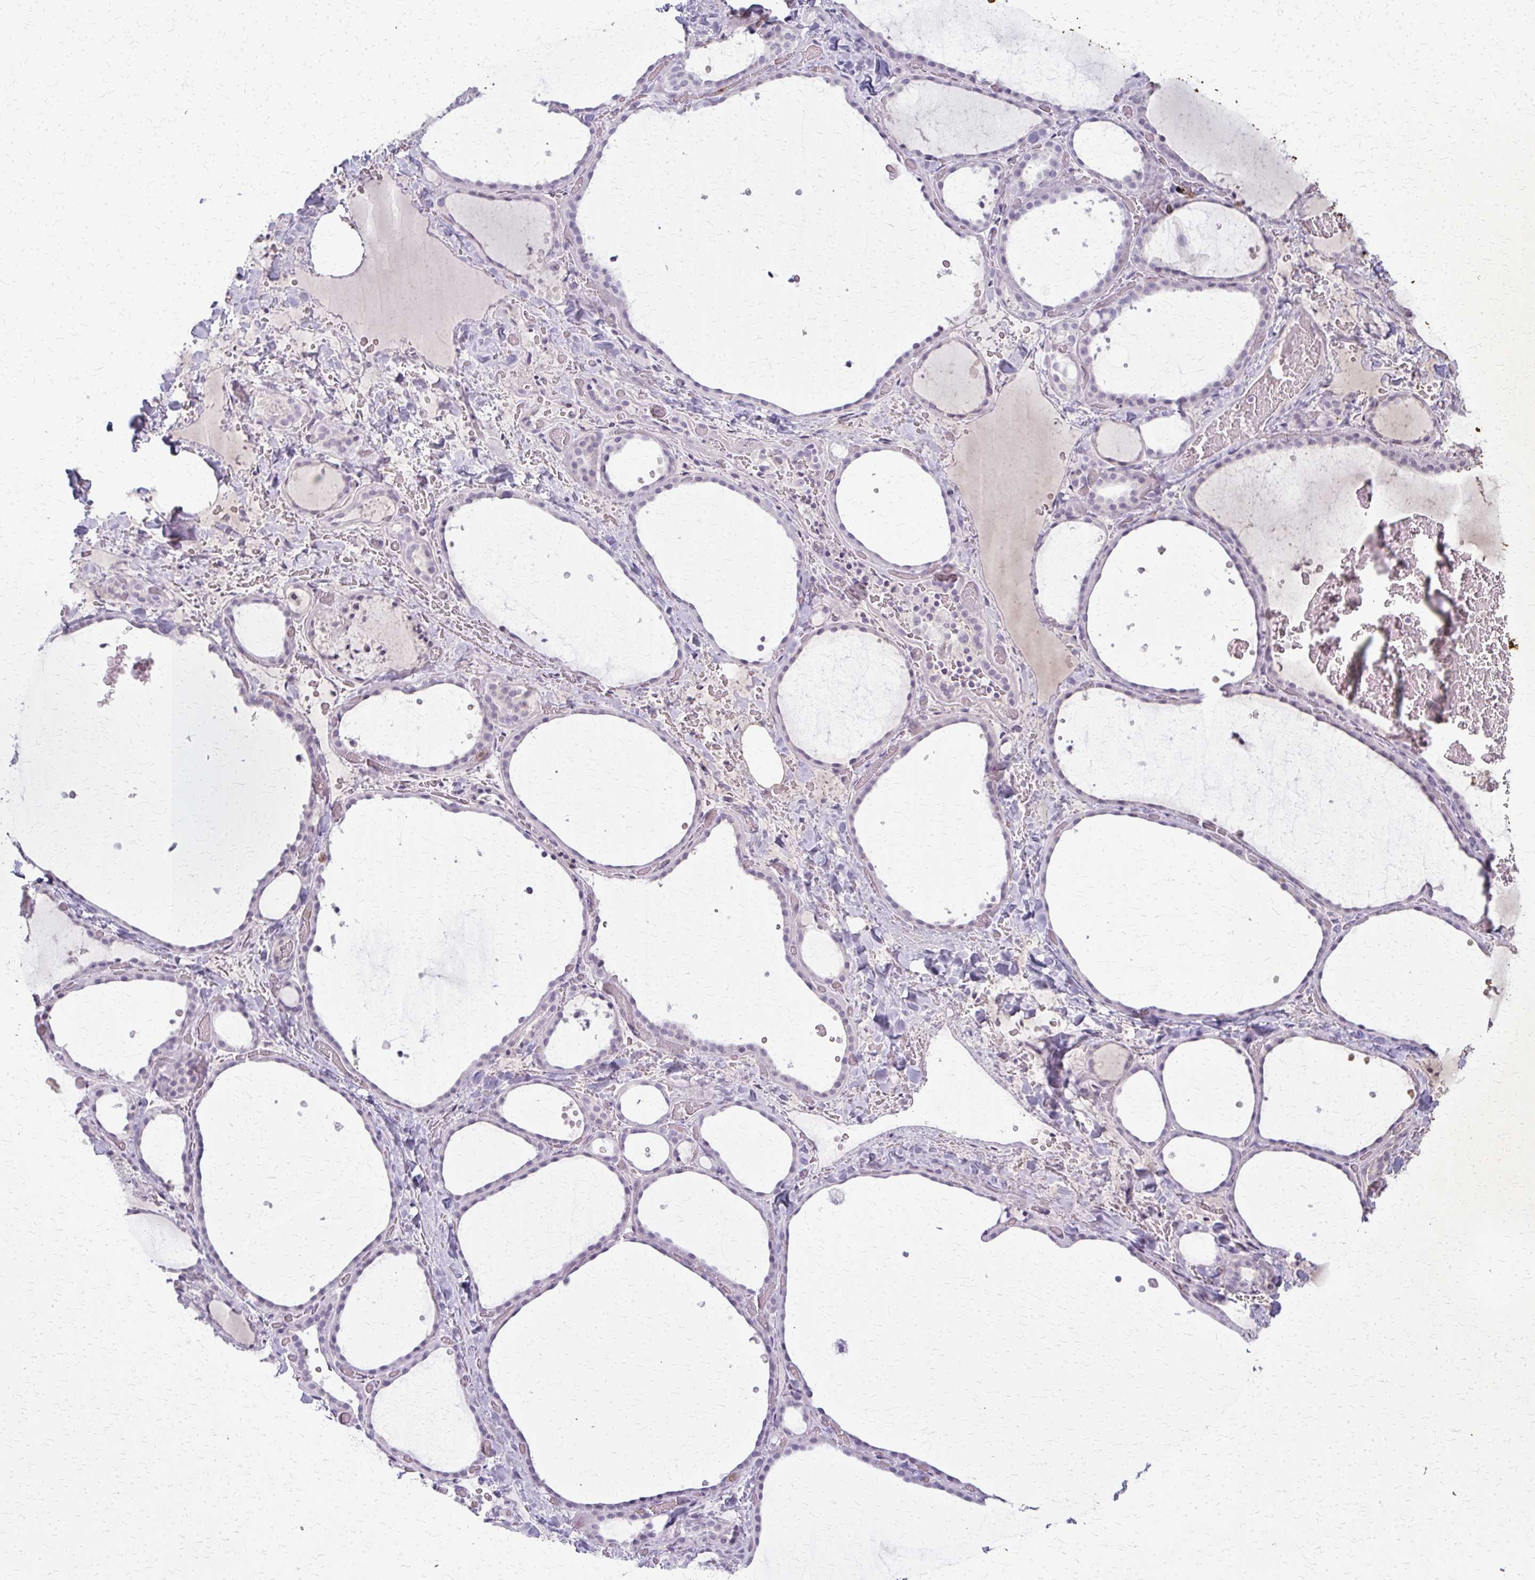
{"staining": {"intensity": "strong", "quantity": "<25%", "location": "cytoplasmic/membranous,nuclear"}, "tissue": "thyroid gland", "cell_type": "Glandular cells", "image_type": "normal", "snomed": [{"axis": "morphology", "description": "Normal tissue, NOS"}, {"axis": "topography", "description": "Thyroid gland"}], "caption": "Brown immunohistochemical staining in benign human thyroid gland exhibits strong cytoplasmic/membranous,nuclear positivity in about <25% of glandular cells.", "gene": "CA3", "patient": {"sex": "female", "age": 36}}